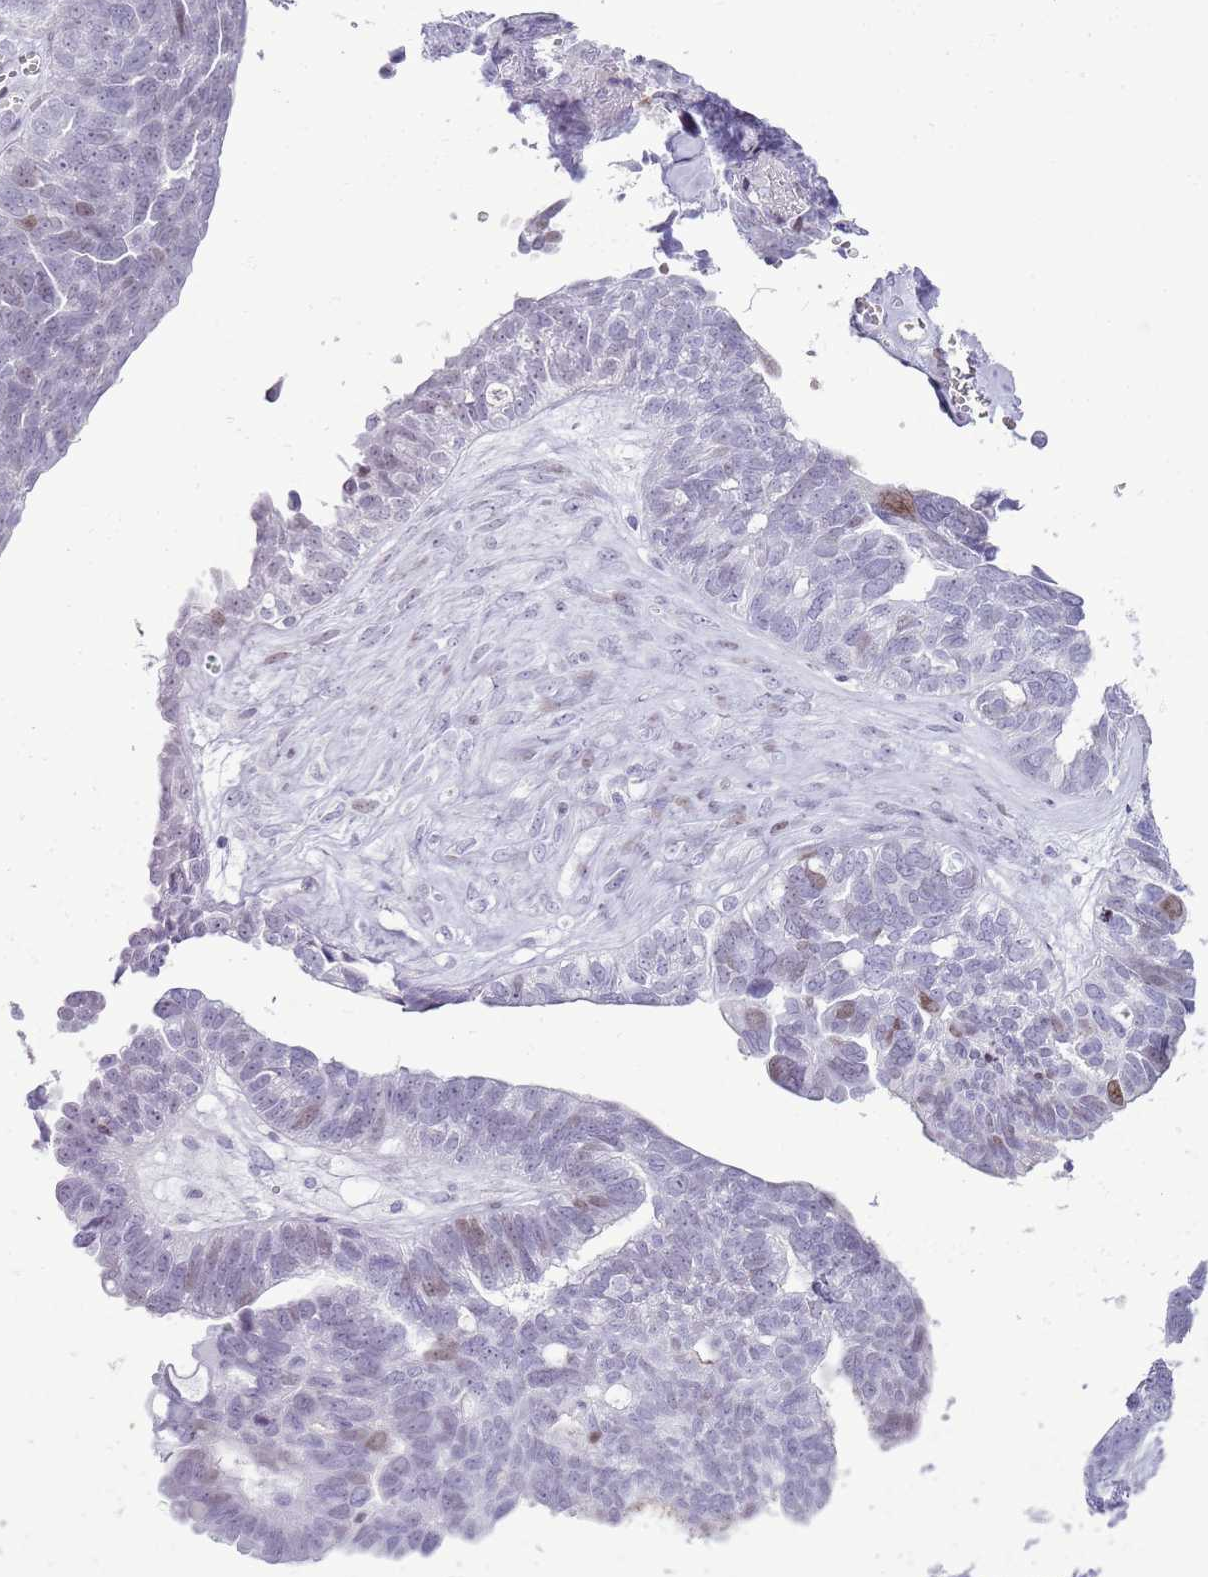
{"staining": {"intensity": "moderate", "quantity": "<25%", "location": "nuclear"}, "tissue": "ovarian cancer", "cell_type": "Tumor cells", "image_type": "cancer", "snomed": [{"axis": "morphology", "description": "Cystadenocarcinoma, serous, NOS"}, {"axis": "topography", "description": "Ovary"}], "caption": "There is low levels of moderate nuclear positivity in tumor cells of ovarian cancer (serous cystadenocarcinoma), as demonstrated by immunohistochemical staining (brown color).", "gene": "ASIP", "patient": {"sex": "female", "age": 79}}